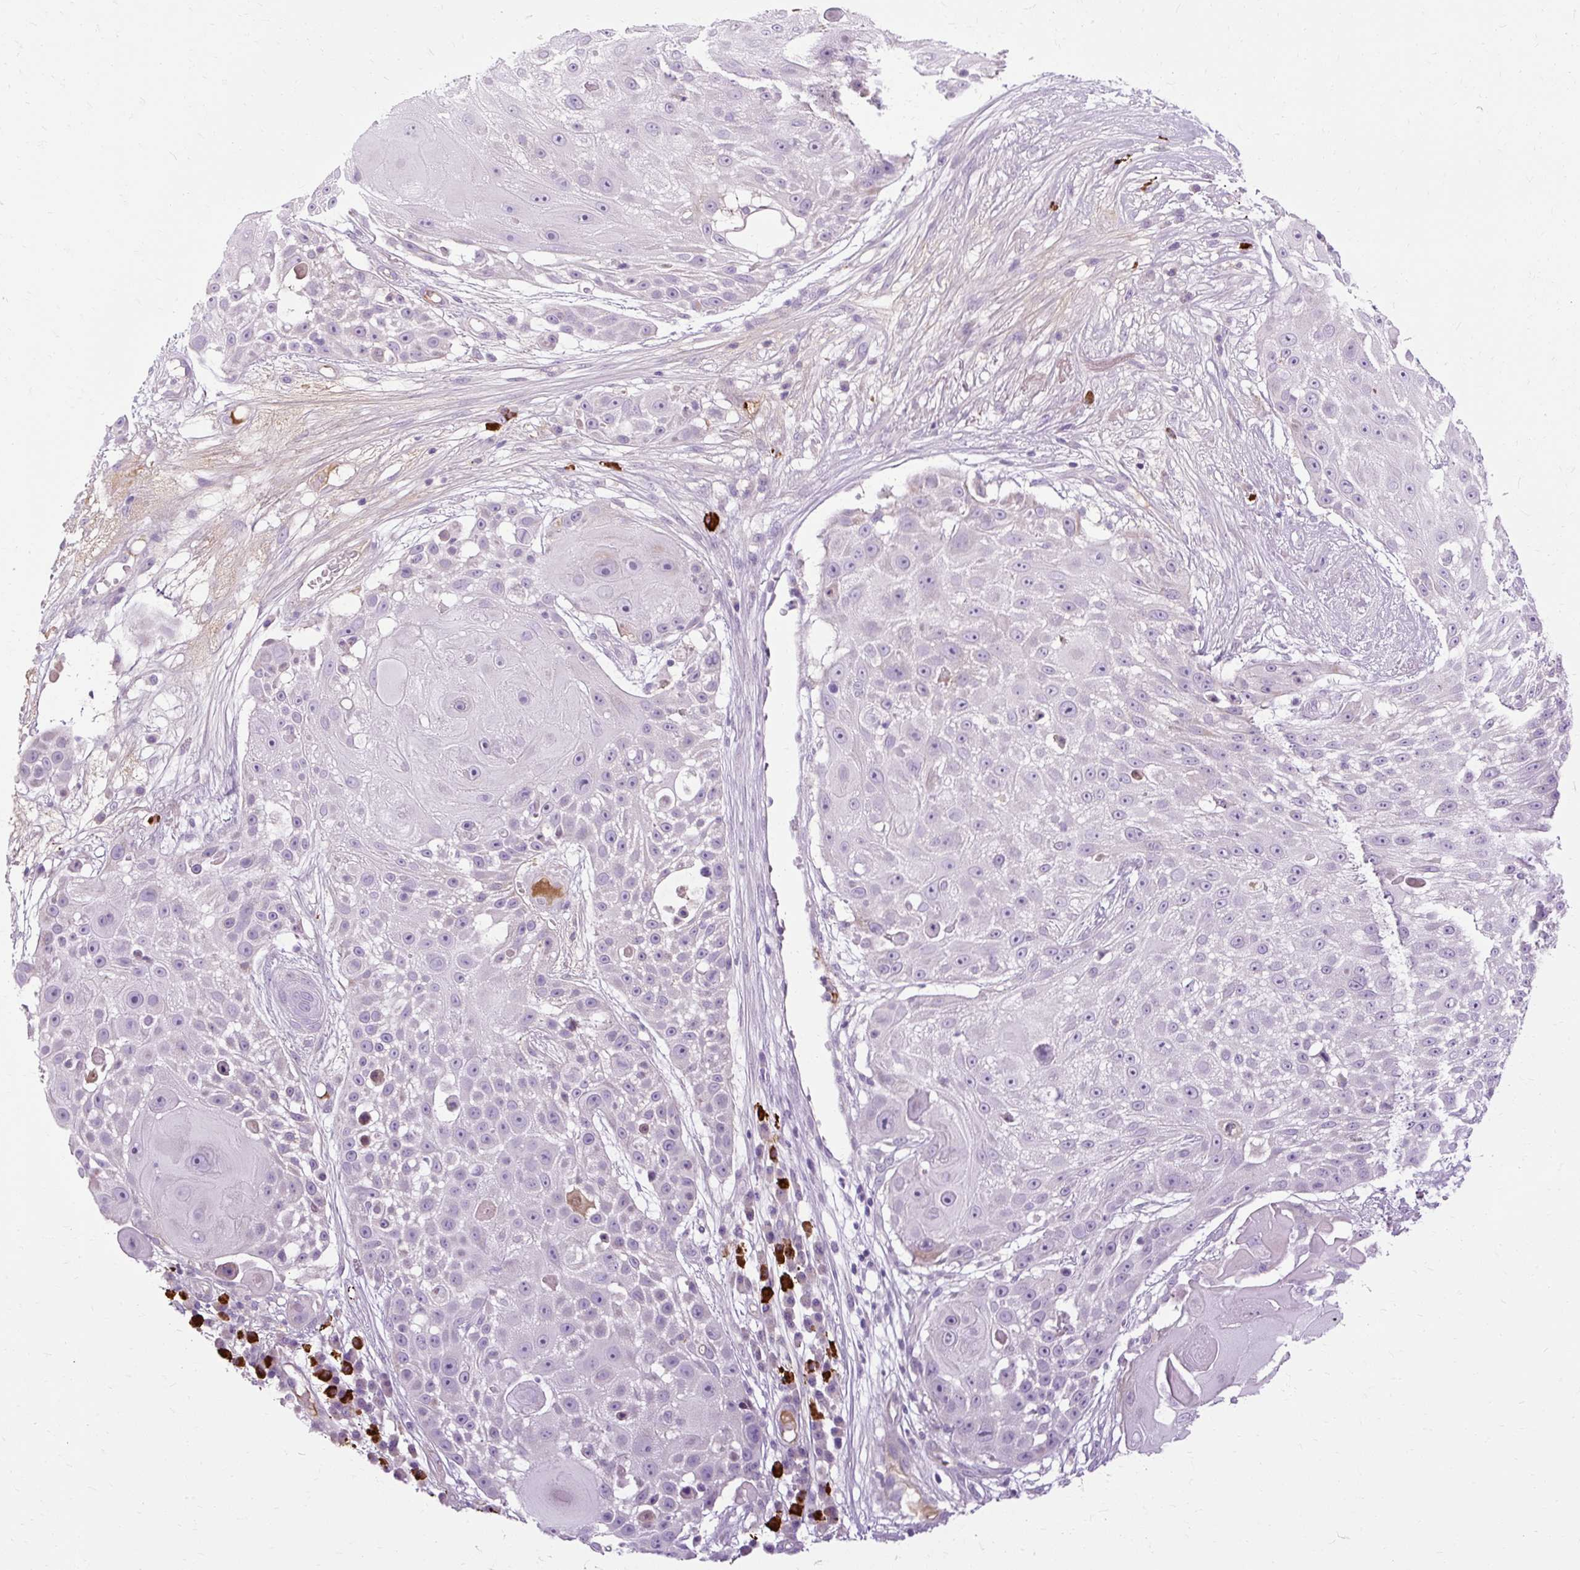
{"staining": {"intensity": "negative", "quantity": "none", "location": "none"}, "tissue": "skin cancer", "cell_type": "Tumor cells", "image_type": "cancer", "snomed": [{"axis": "morphology", "description": "Squamous cell carcinoma, NOS"}, {"axis": "topography", "description": "Skin"}], "caption": "This is a photomicrograph of IHC staining of skin cancer (squamous cell carcinoma), which shows no positivity in tumor cells. (Brightfield microscopy of DAB immunohistochemistry at high magnification).", "gene": "ARRDC2", "patient": {"sex": "female", "age": 86}}